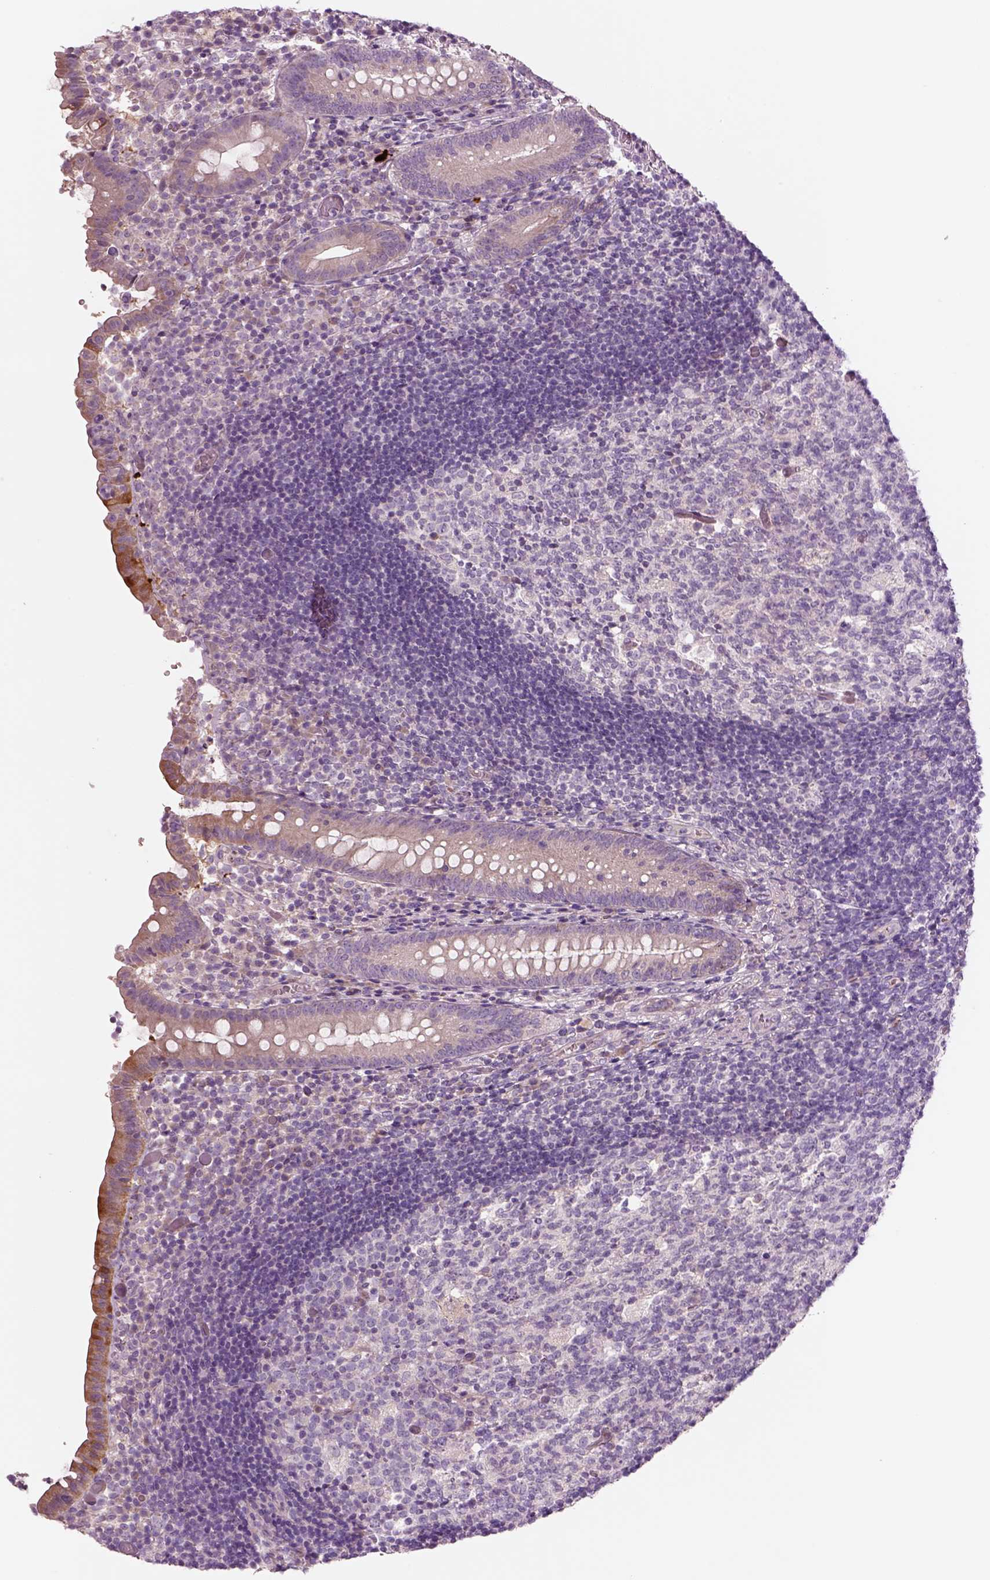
{"staining": {"intensity": "strong", "quantity": "<25%", "location": "cytoplasmic/membranous"}, "tissue": "appendix", "cell_type": "Glandular cells", "image_type": "normal", "snomed": [{"axis": "morphology", "description": "Normal tissue, NOS"}, {"axis": "topography", "description": "Appendix"}], "caption": "This histopathology image reveals immunohistochemistry (IHC) staining of benign appendix, with medium strong cytoplasmic/membranous expression in about <25% of glandular cells.", "gene": "PLPP7", "patient": {"sex": "female", "age": 32}}